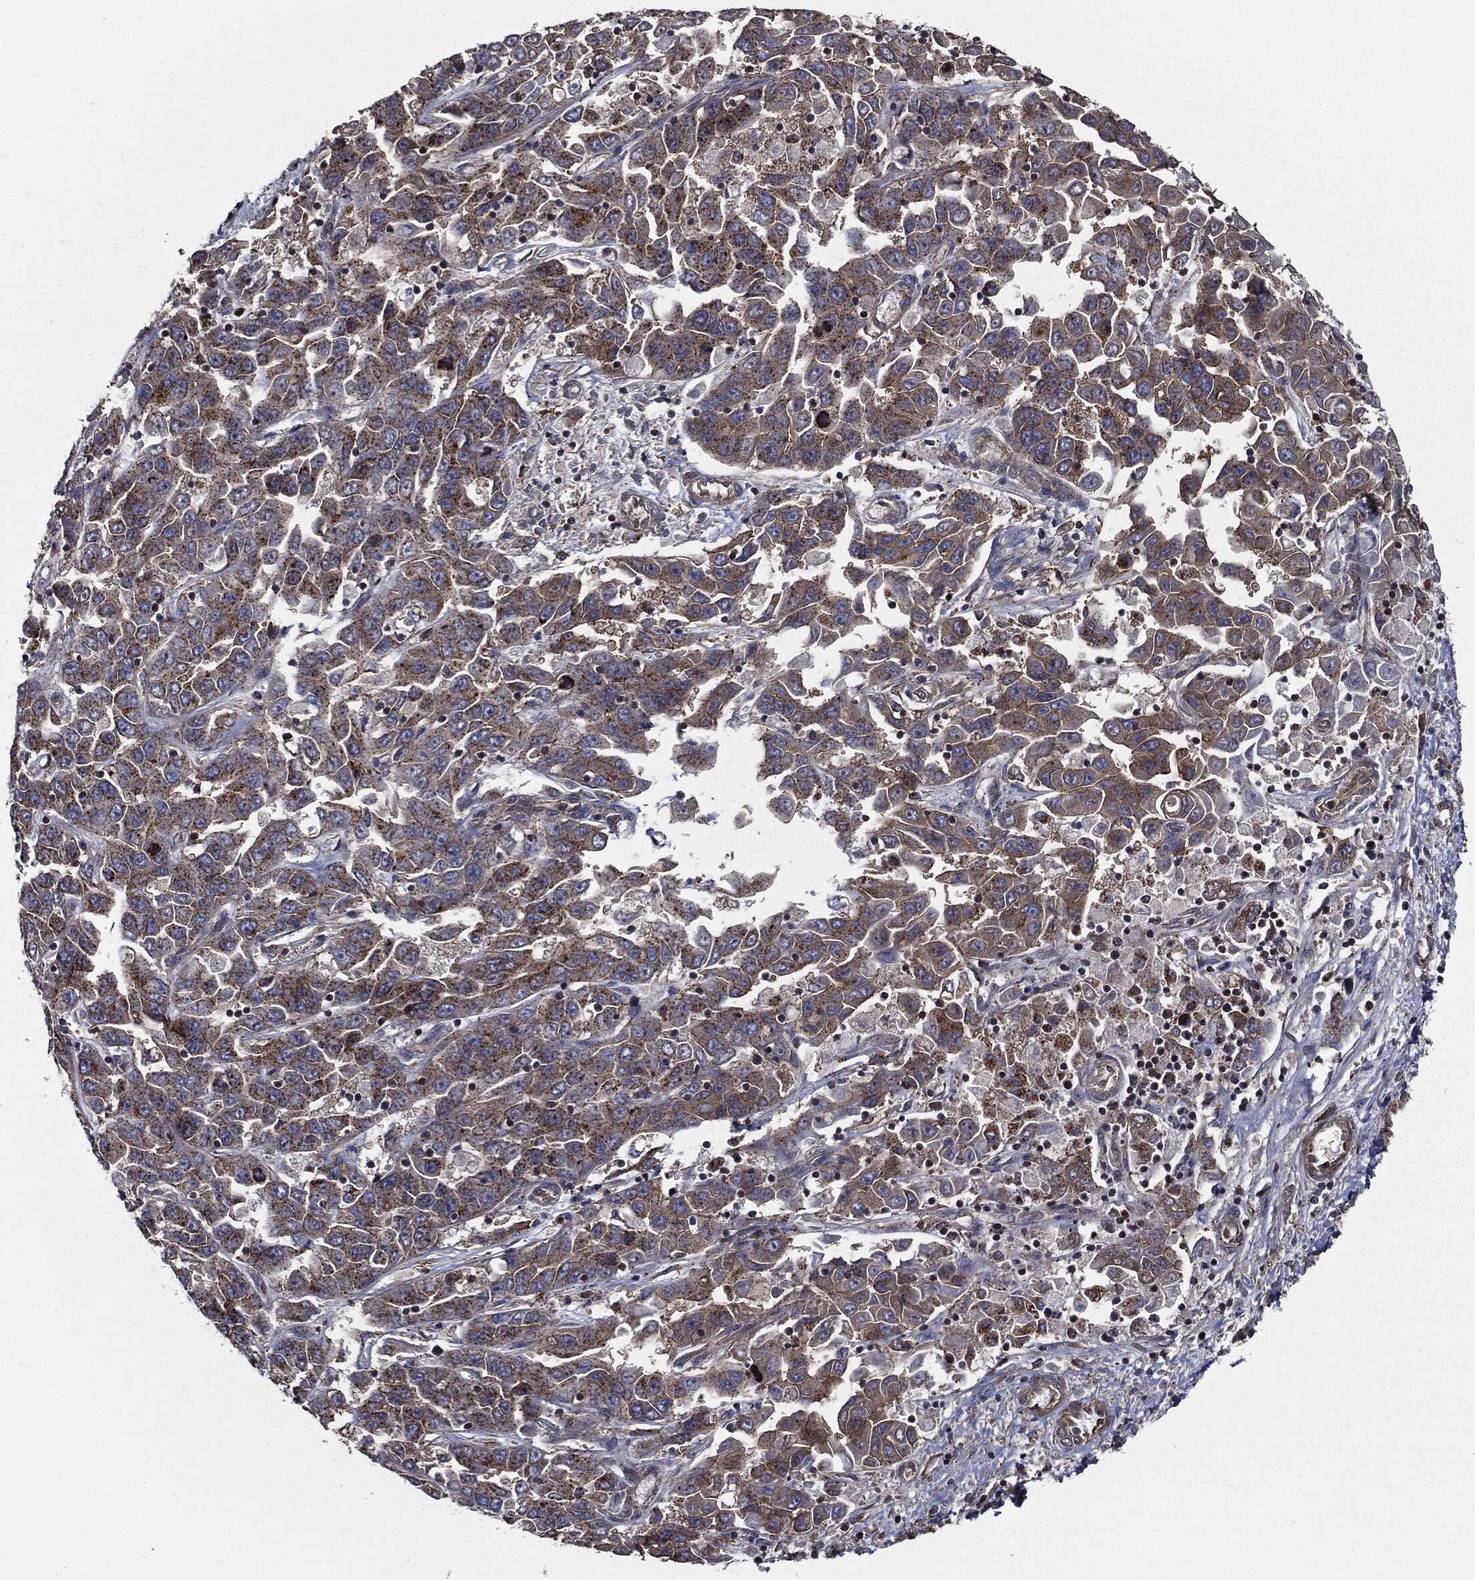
{"staining": {"intensity": "moderate", "quantity": ">75%", "location": "cytoplasmic/membranous"}, "tissue": "liver cancer", "cell_type": "Tumor cells", "image_type": "cancer", "snomed": [{"axis": "morphology", "description": "Cholangiocarcinoma"}, {"axis": "topography", "description": "Liver"}], "caption": "Approximately >75% of tumor cells in human liver cancer (cholangiocarcinoma) demonstrate moderate cytoplasmic/membranous protein staining as visualized by brown immunohistochemical staining.", "gene": "PDCD6IP", "patient": {"sex": "female", "age": 52}}